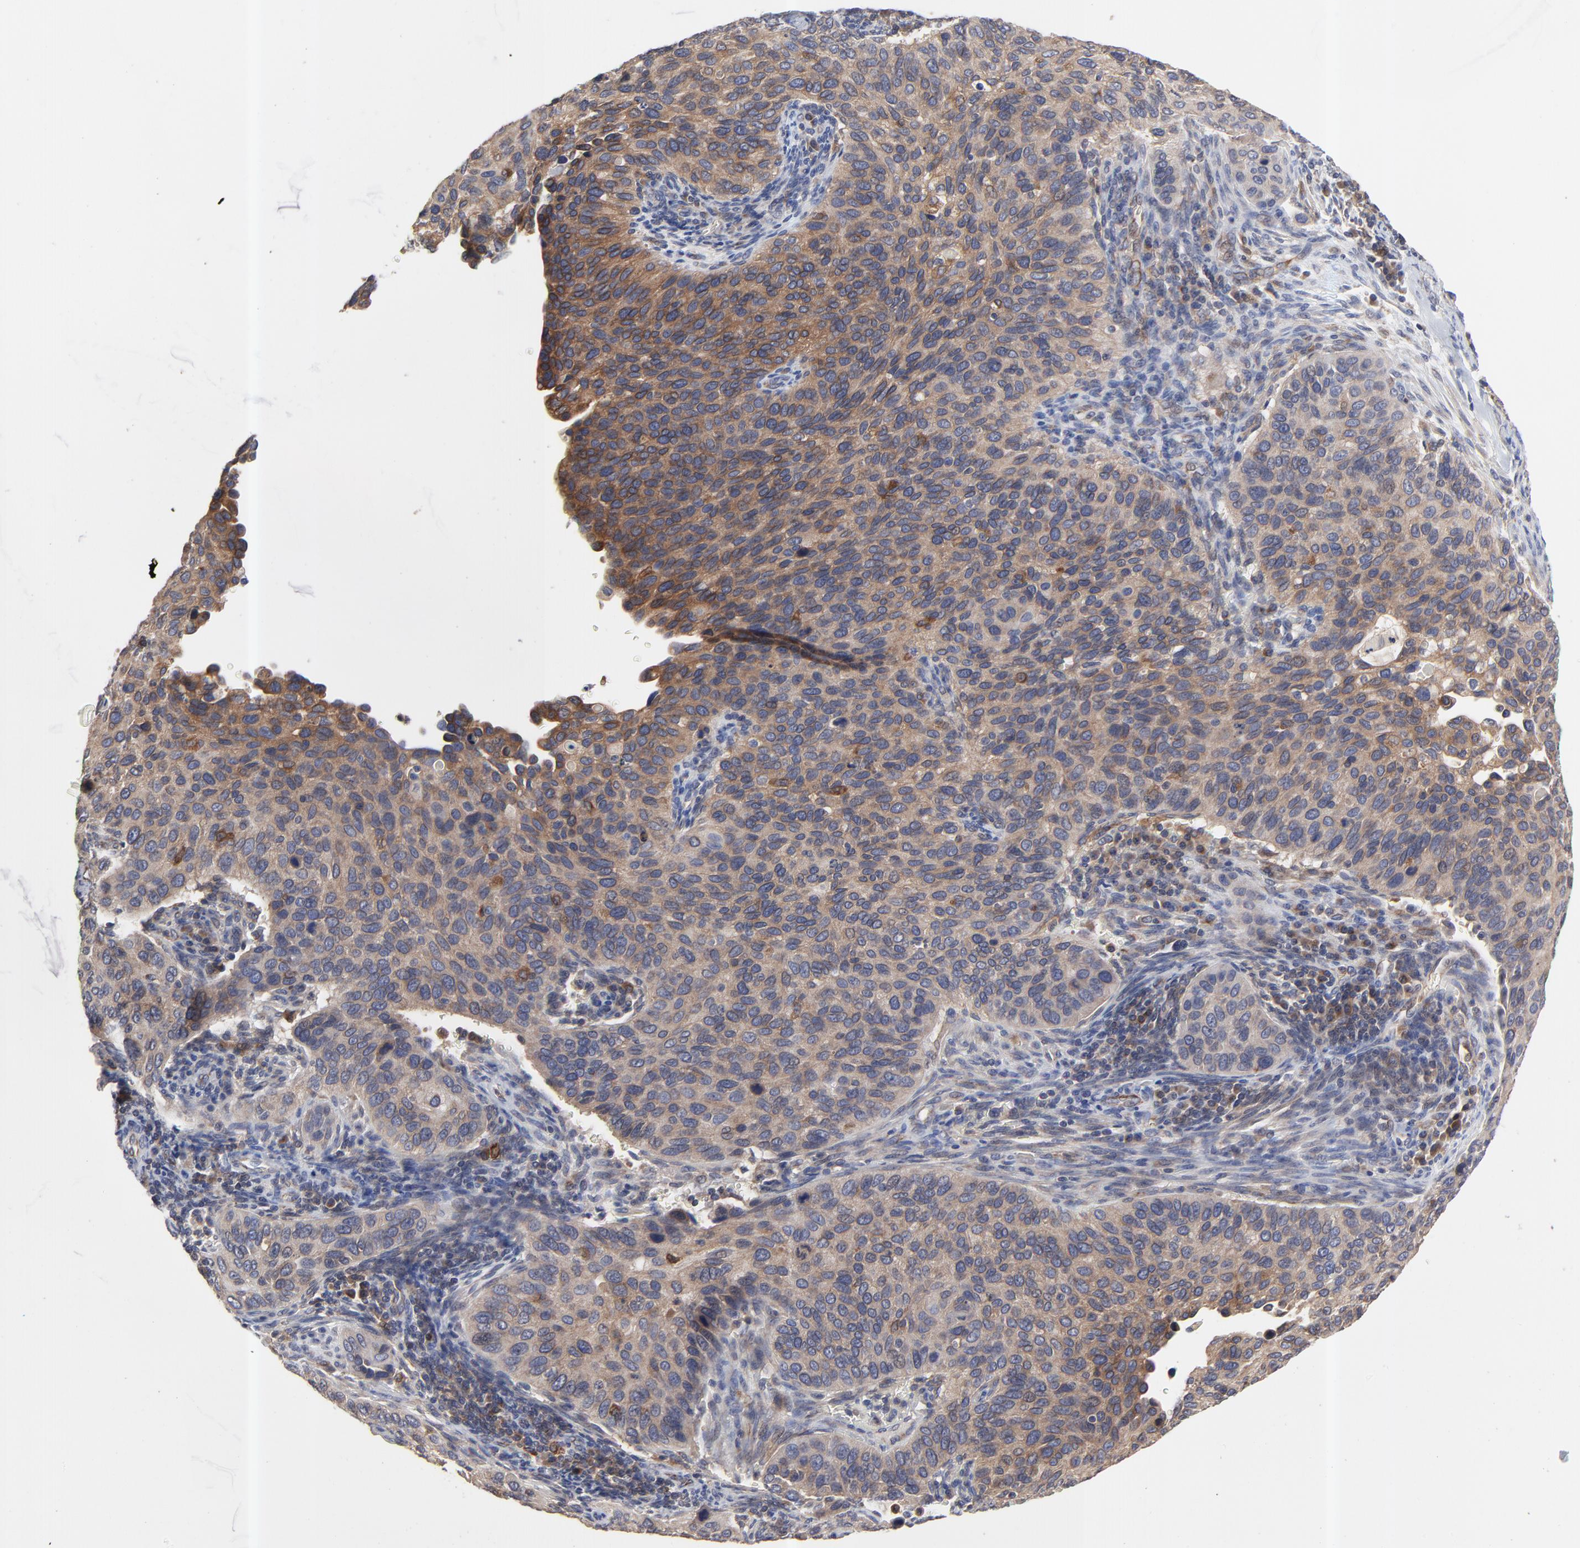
{"staining": {"intensity": "moderate", "quantity": ">75%", "location": "cytoplasmic/membranous"}, "tissue": "cervical cancer", "cell_type": "Tumor cells", "image_type": "cancer", "snomed": [{"axis": "morphology", "description": "Adenocarcinoma, NOS"}, {"axis": "topography", "description": "Cervix"}], "caption": "Cervical cancer (adenocarcinoma) stained with DAB (3,3'-diaminobenzidine) IHC demonstrates medium levels of moderate cytoplasmic/membranous expression in about >75% of tumor cells. The staining is performed using DAB brown chromogen to label protein expression. The nuclei are counter-stained blue using hematoxylin.", "gene": "RAB9A", "patient": {"sex": "female", "age": 29}}